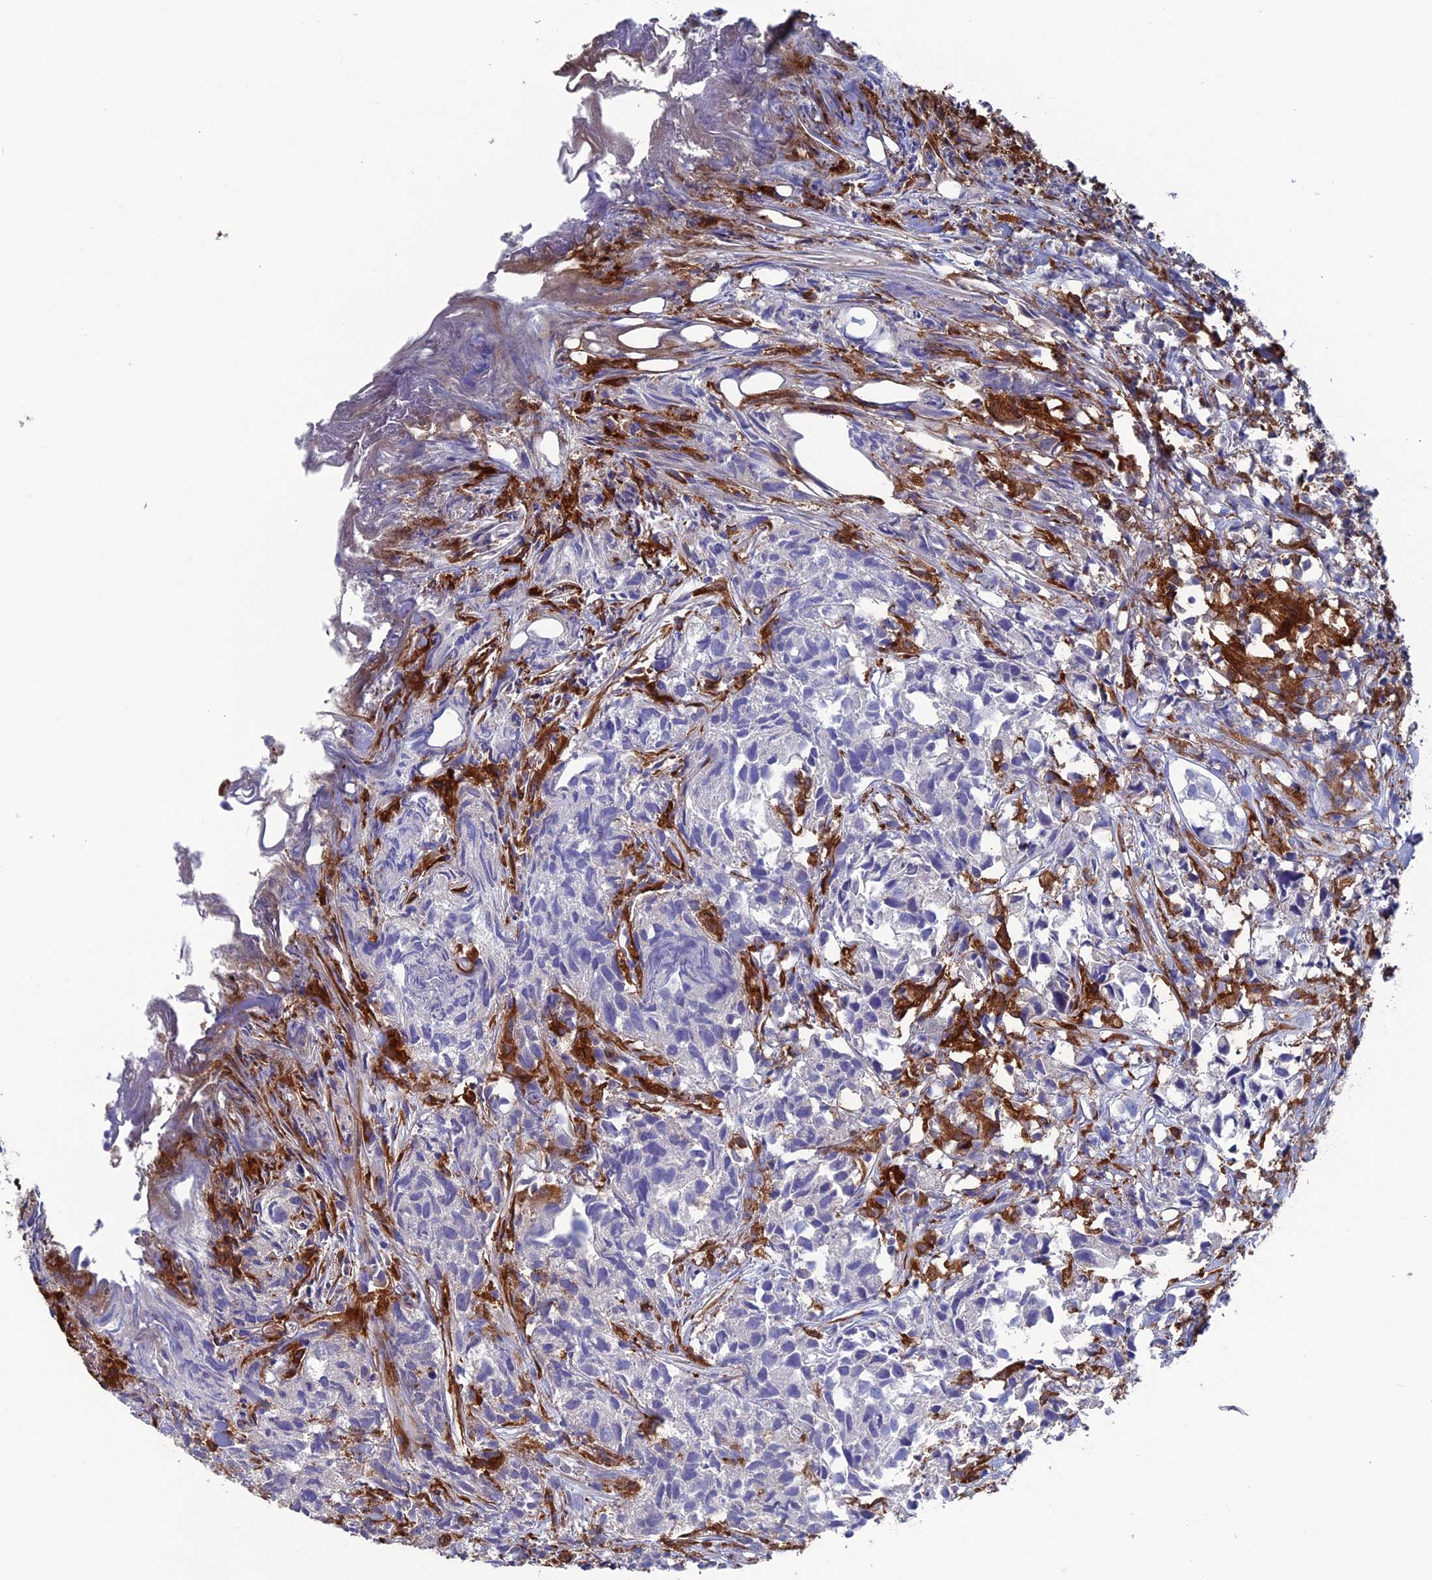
{"staining": {"intensity": "negative", "quantity": "none", "location": "none"}, "tissue": "urothelial cancer", "cell_type": "Tumor cells", "image_type": "cancer", "snomed": [{"axis": "morphology", "description": "Urothelial carcinoma, High grade"}, {"axis": "topography", "description": "Urinary bladder"}], "caption": "The immunohistochemistry (IHC) photomicrograph has no significant expression in tumor cells of urothelial cancer tissue.", "gene": "TYROBP", "patient": {"sex": "female", "age": 75}}